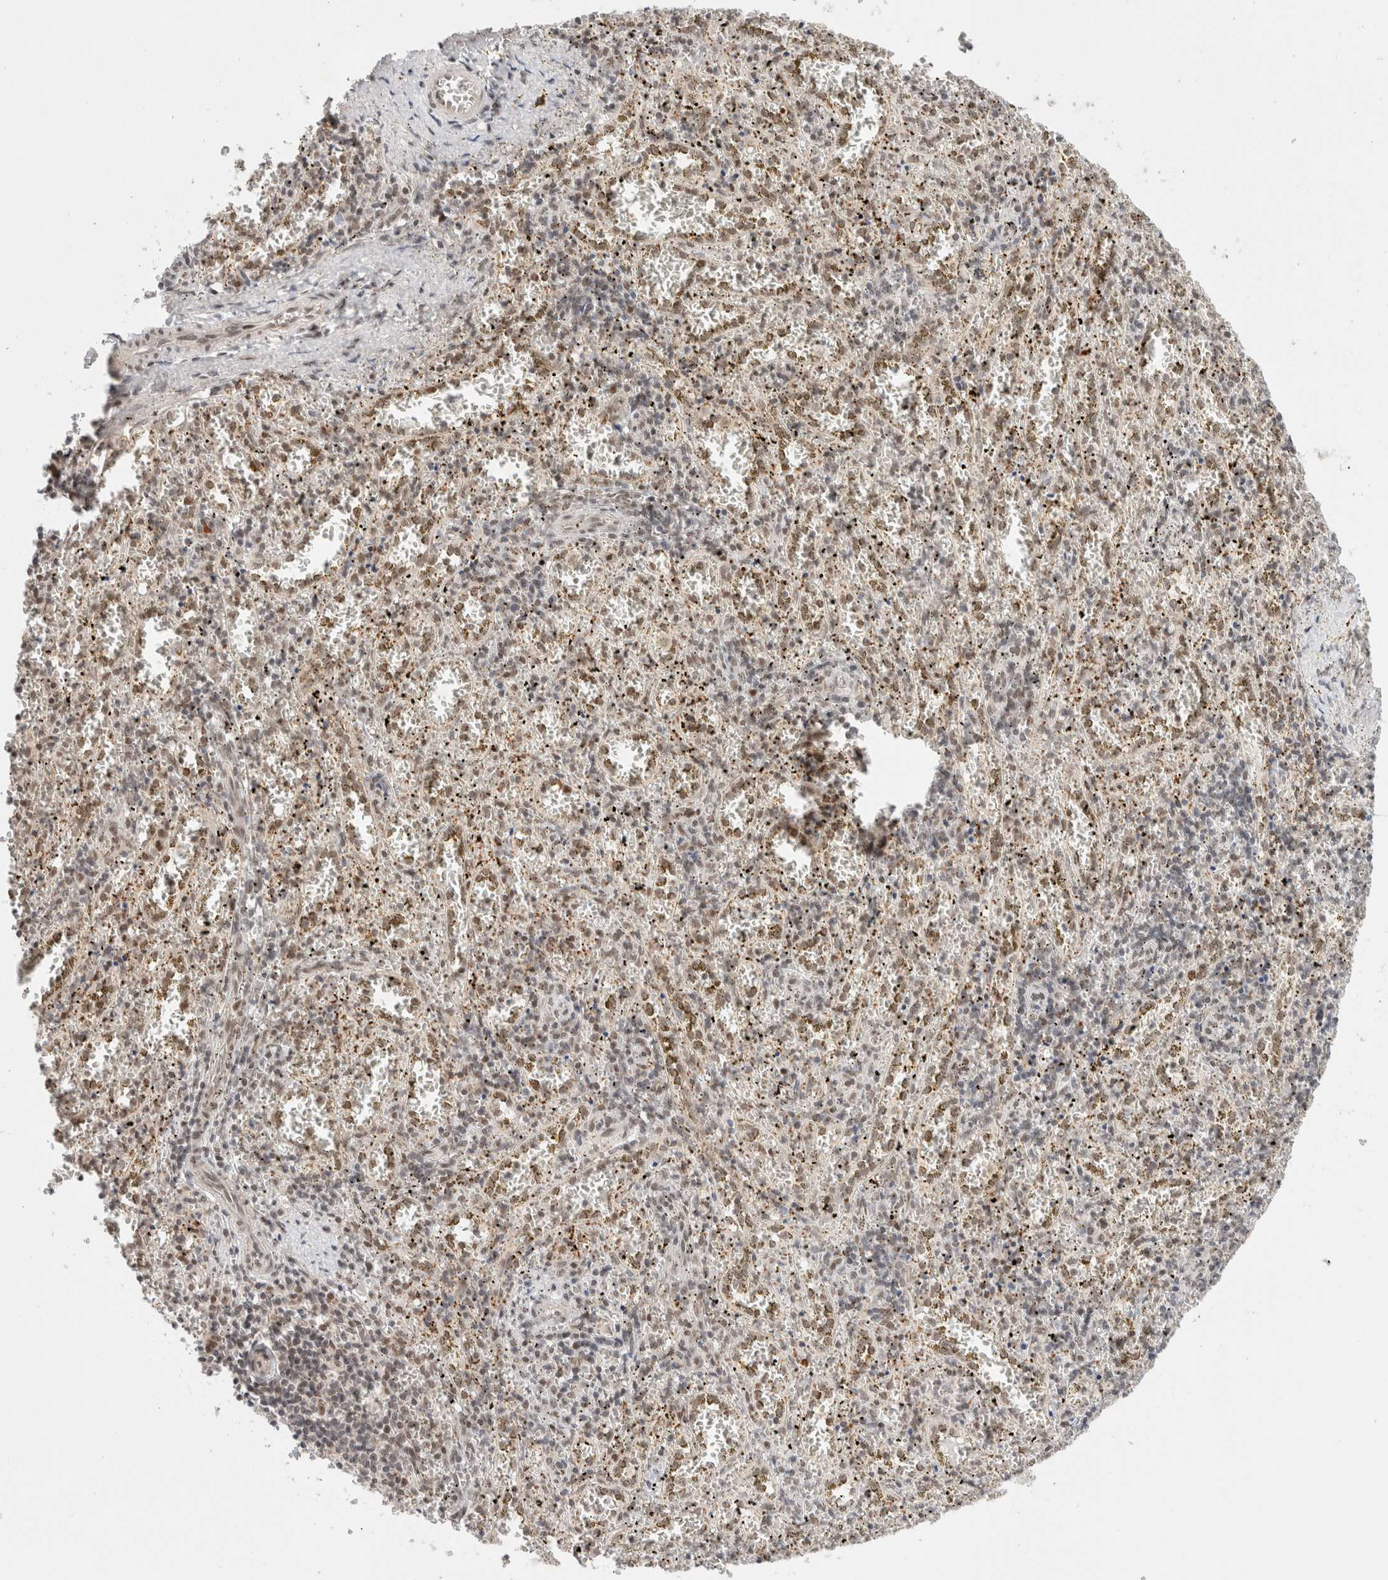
{"staining": {"intensity": "weak", "quantity": "<25%", "location": "nuclear"}, "tissue": "spleen", "cell_type": "Cells in red pulp", "image_type": "normal", "snomed": [{"axis": "morphology", "description": "Normal tissue, NOS"}, {"axis": "topography", "description": "Spleen"}], "caption": "Immunohistochemistry (IHC) photomicrograph of benign spleen: human spleen stained with DAB (3,3'-diaminobenzidine) shows no significant protein expression in cells in red pulp.", "gene": "GATAD2A", "patient": {"sex": "male", "age": 11}}